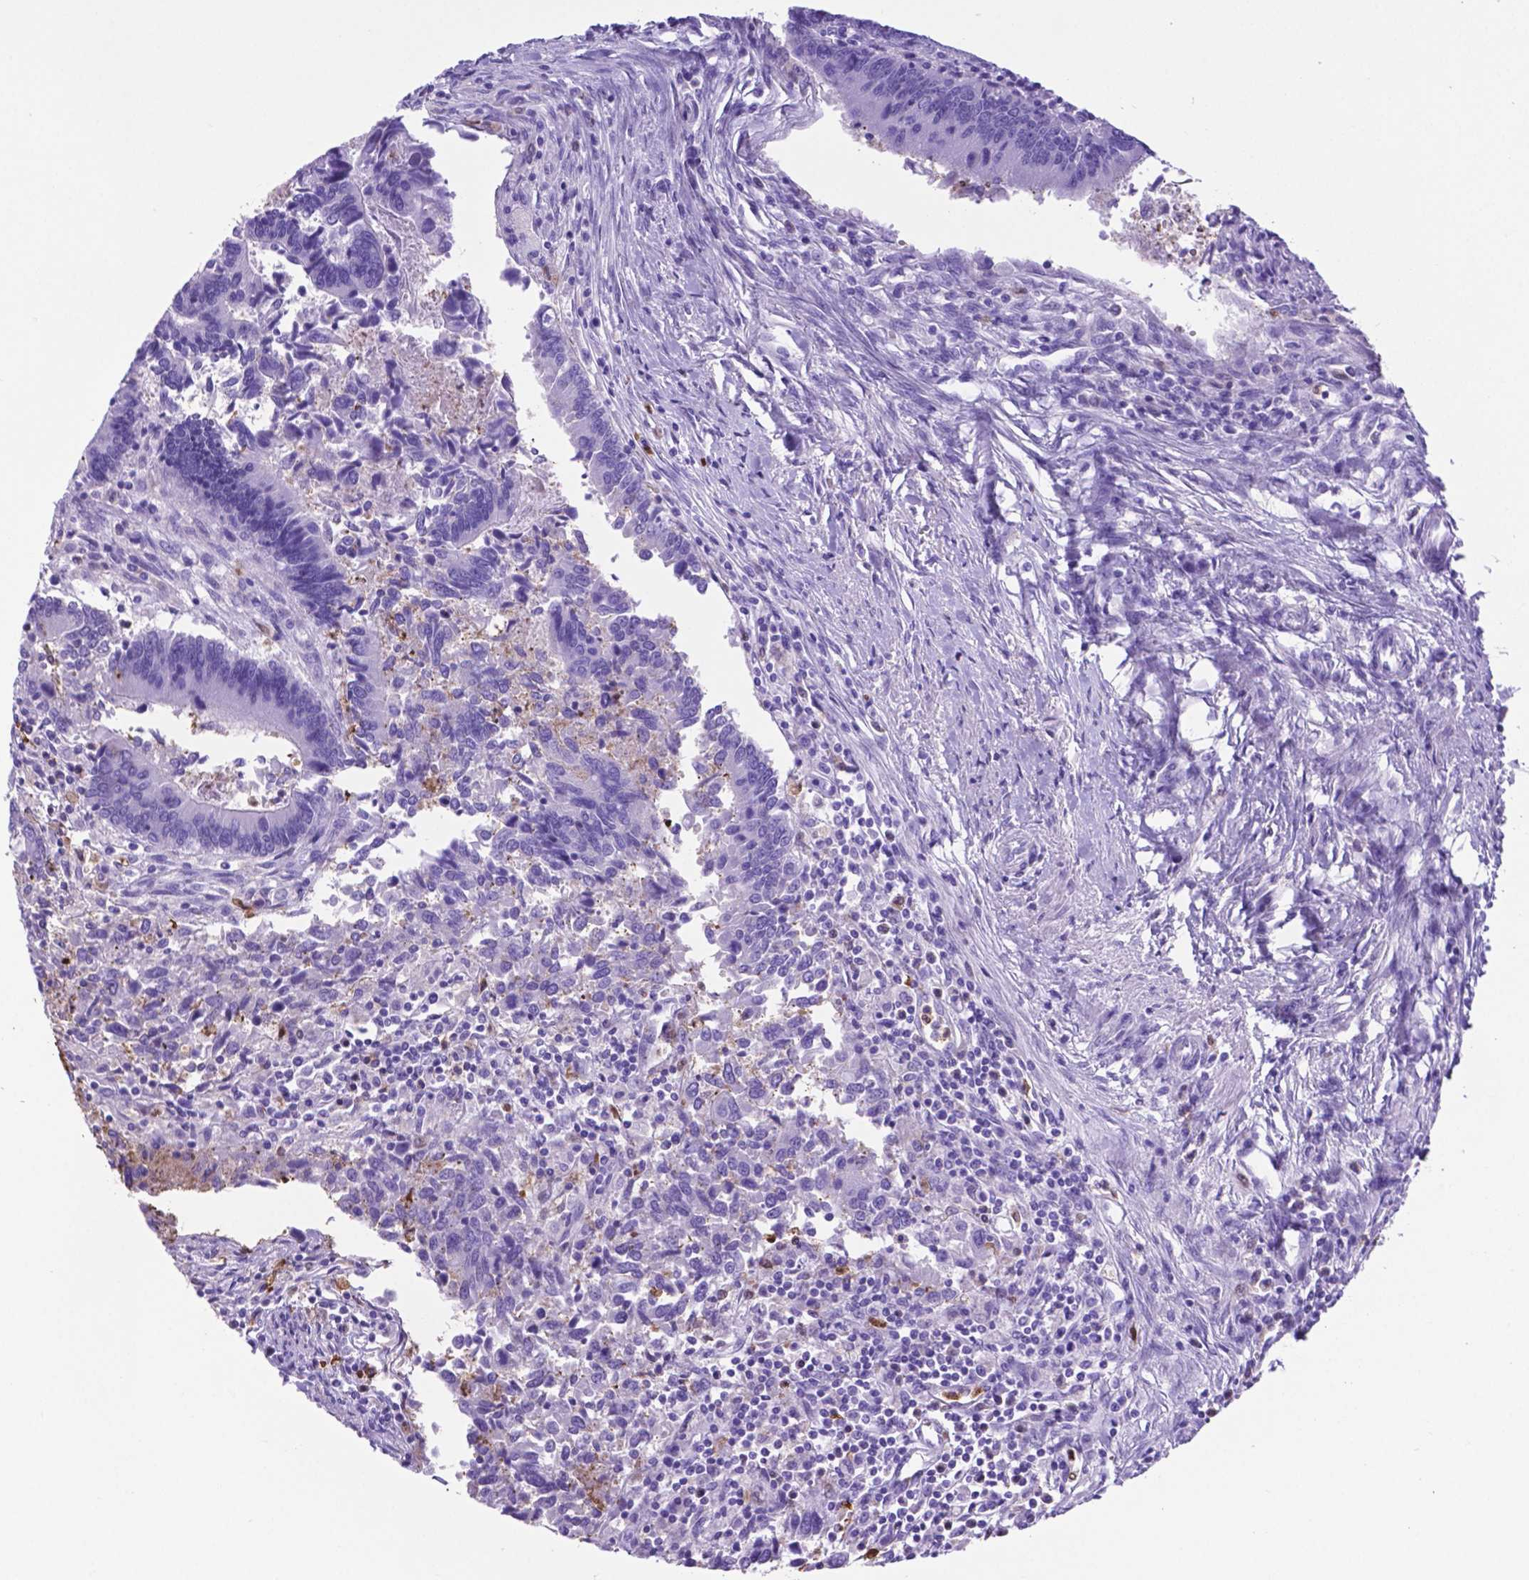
{"staining": {"intensity": "negative", "quantity": "none", "location": "none"}, "tissue": "colorectal cancer", "cell_type": "Tumor cells", "image_type": "cancer", "snomed": [{"axis": "morphology", "description": "Adenocarcinoma, NOS"}, {"axis": "topography", "description": "Colon"}], "caption": "Colorectal adenocarcinoma was stained to show a protein in brown. There is no significant expression in tumor cells.", "gene": "LZTR1", "patient": {"sex": "female", "age": 67}}